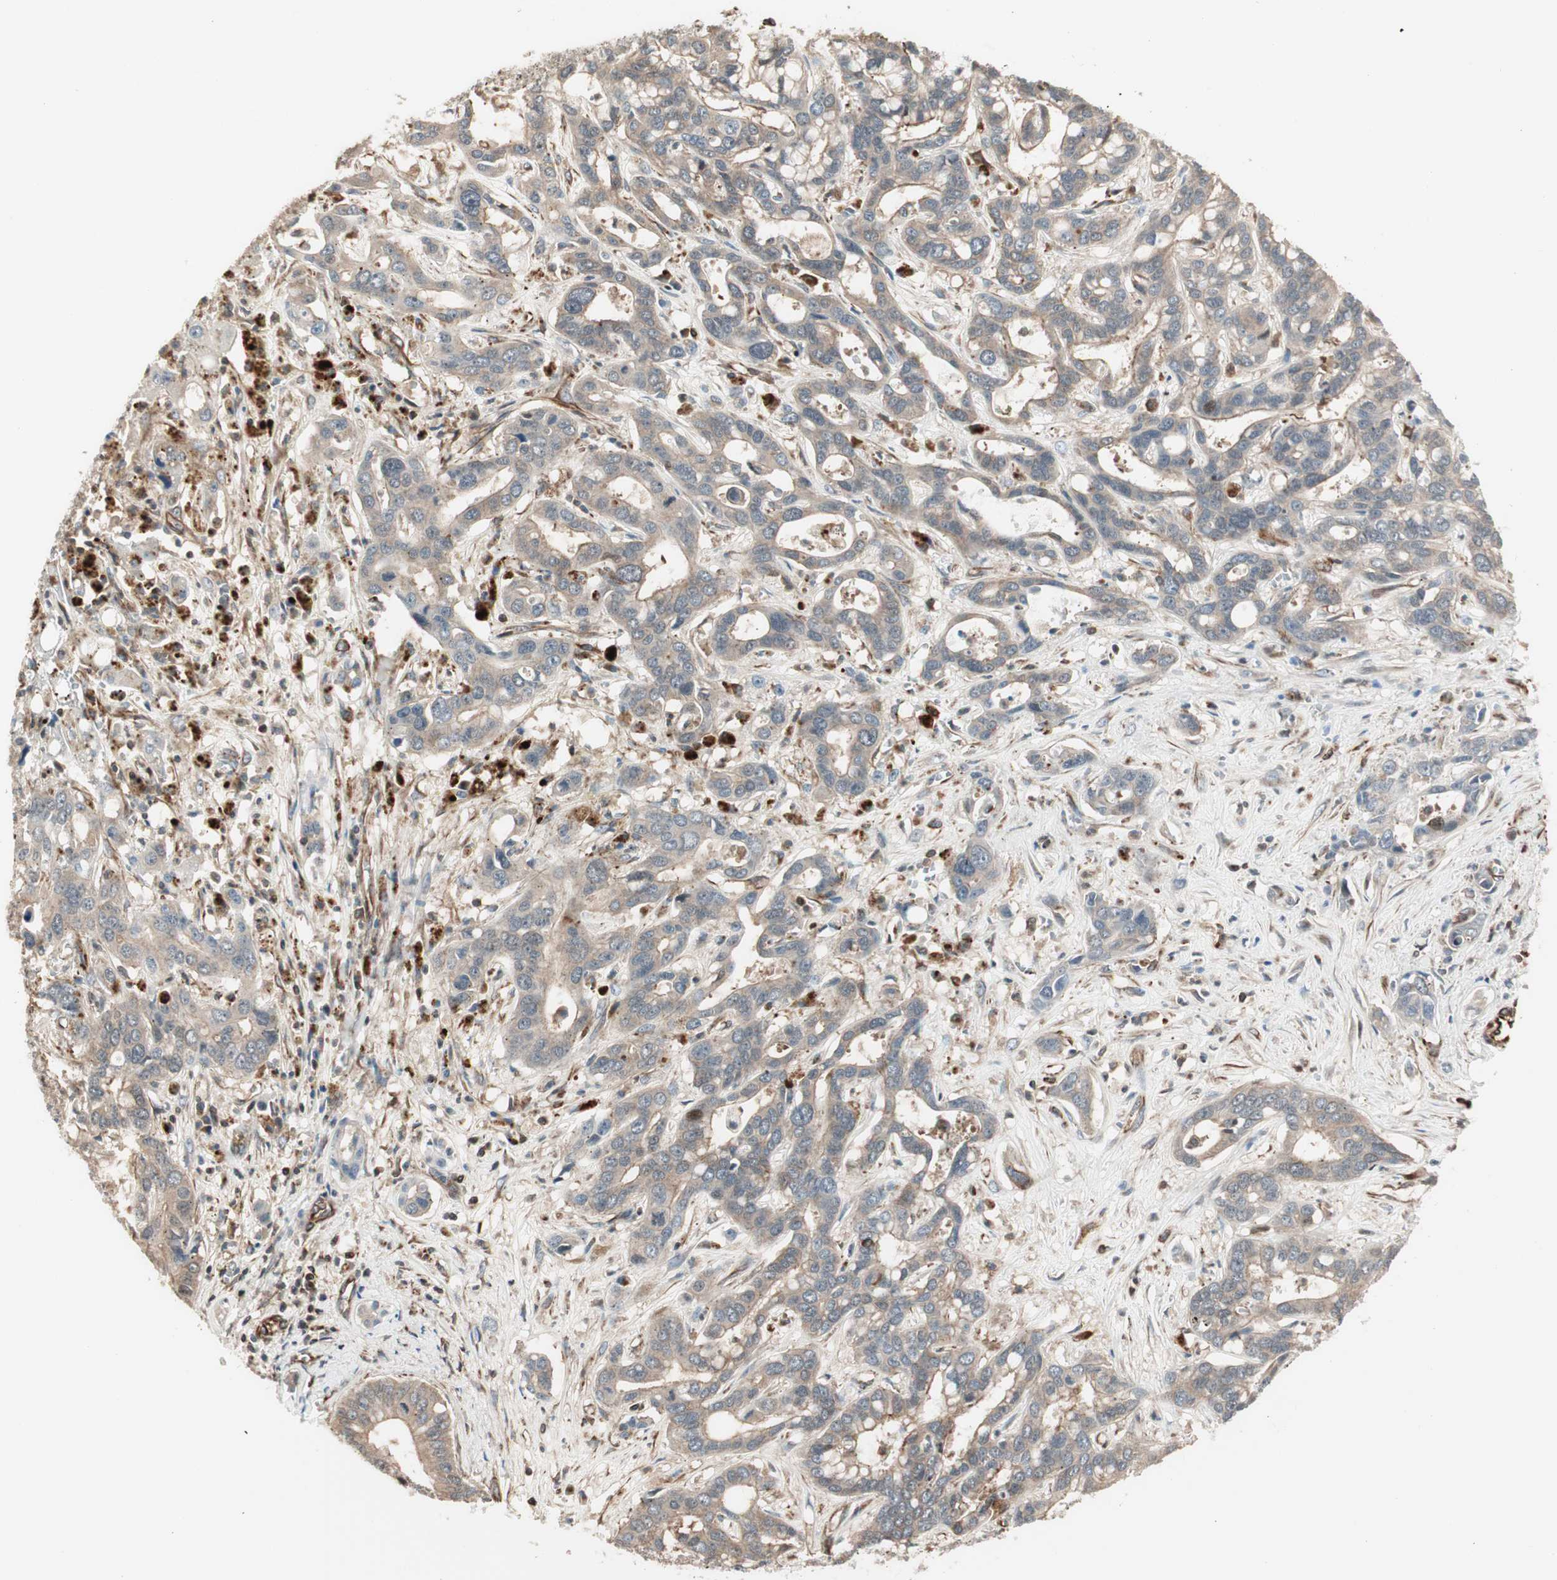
{"staining": {"intensity": "weak", "quantity": ">75%", "location": "cytoplasmic/membranous"}, "tissue": "liver cancer", "cell_type": "Tumor cells", "image_type": "cancer", "snomed": [{"axis": "morphology", "description": "Cholangiocarcinoma"}, {"axis": "topography", "description": "Liver"}], "caption": "Liver cancer (cholangiocarcinoma) stained with immunohistochemistry demonstrates weak cytoplasmic/membranous staining in approximately >75% of tumor cells.", "gene": "MAD2L2", "patient": {"sex": "female", "age": 65}}